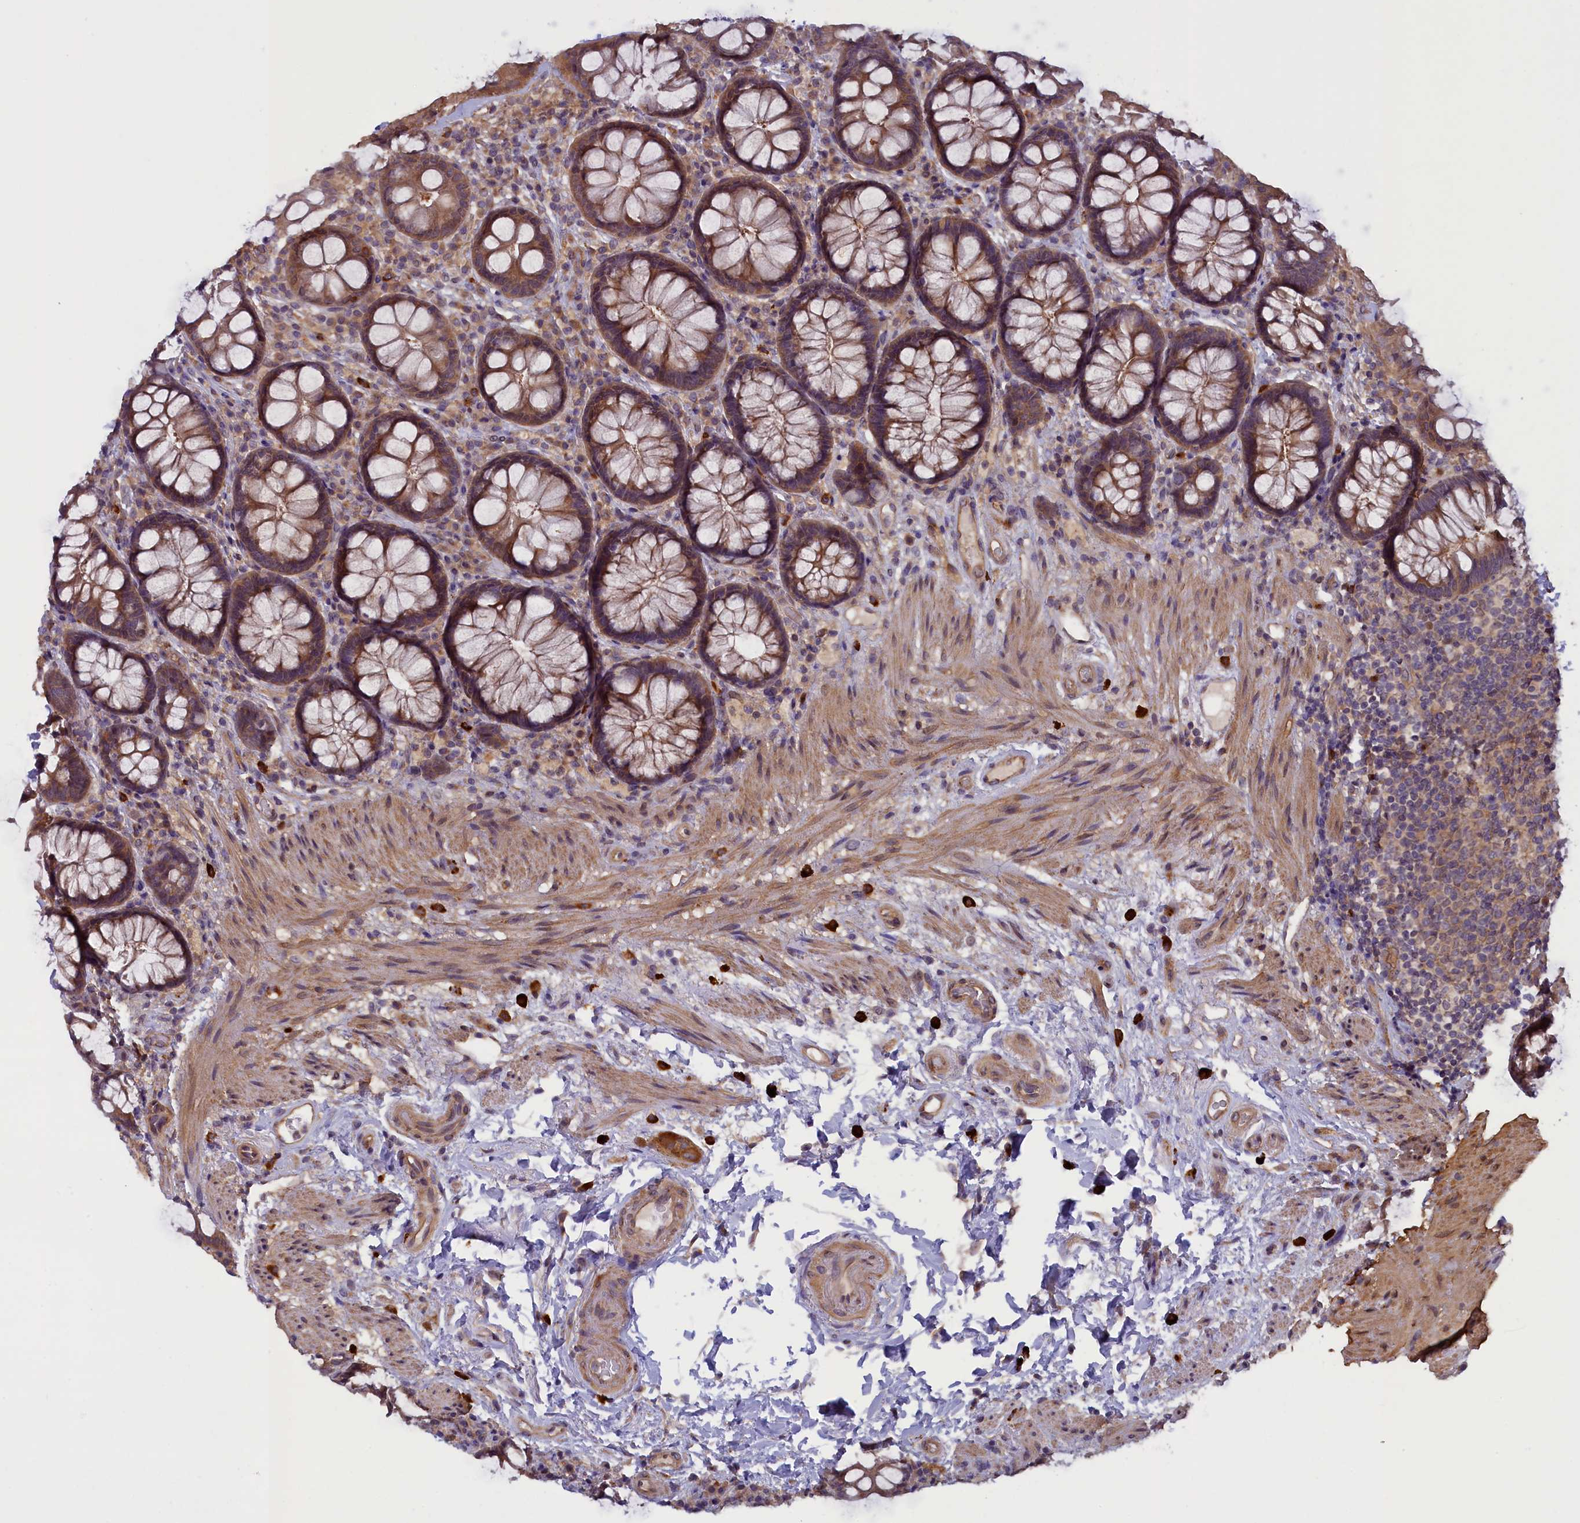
{"staining": {"intensity": "moderate", "quantity": ">75%", "location": "cytoplasmic/membranous"}, "tissue": "rectum", "cell_type": "Glandular cells", "image_type": "normal", "snomed": [{"axis": "morphology", "description": "Normal tissue, NOS"}, {"axis": "topography", "description": "Rectum"}], "caption": "Immunohistochemistry (IHC) of unremarkable rectum reveals medium levels of moderate cytoplasmic/membranous positivity in about >75% of glandular cells. (DAB (3,3'-diaminobenzidine) IHC, brown staining for protein, blue staining for nuclei).", "gene": "CCDC9B", "patient": {"sex": "male", "age": 83}}